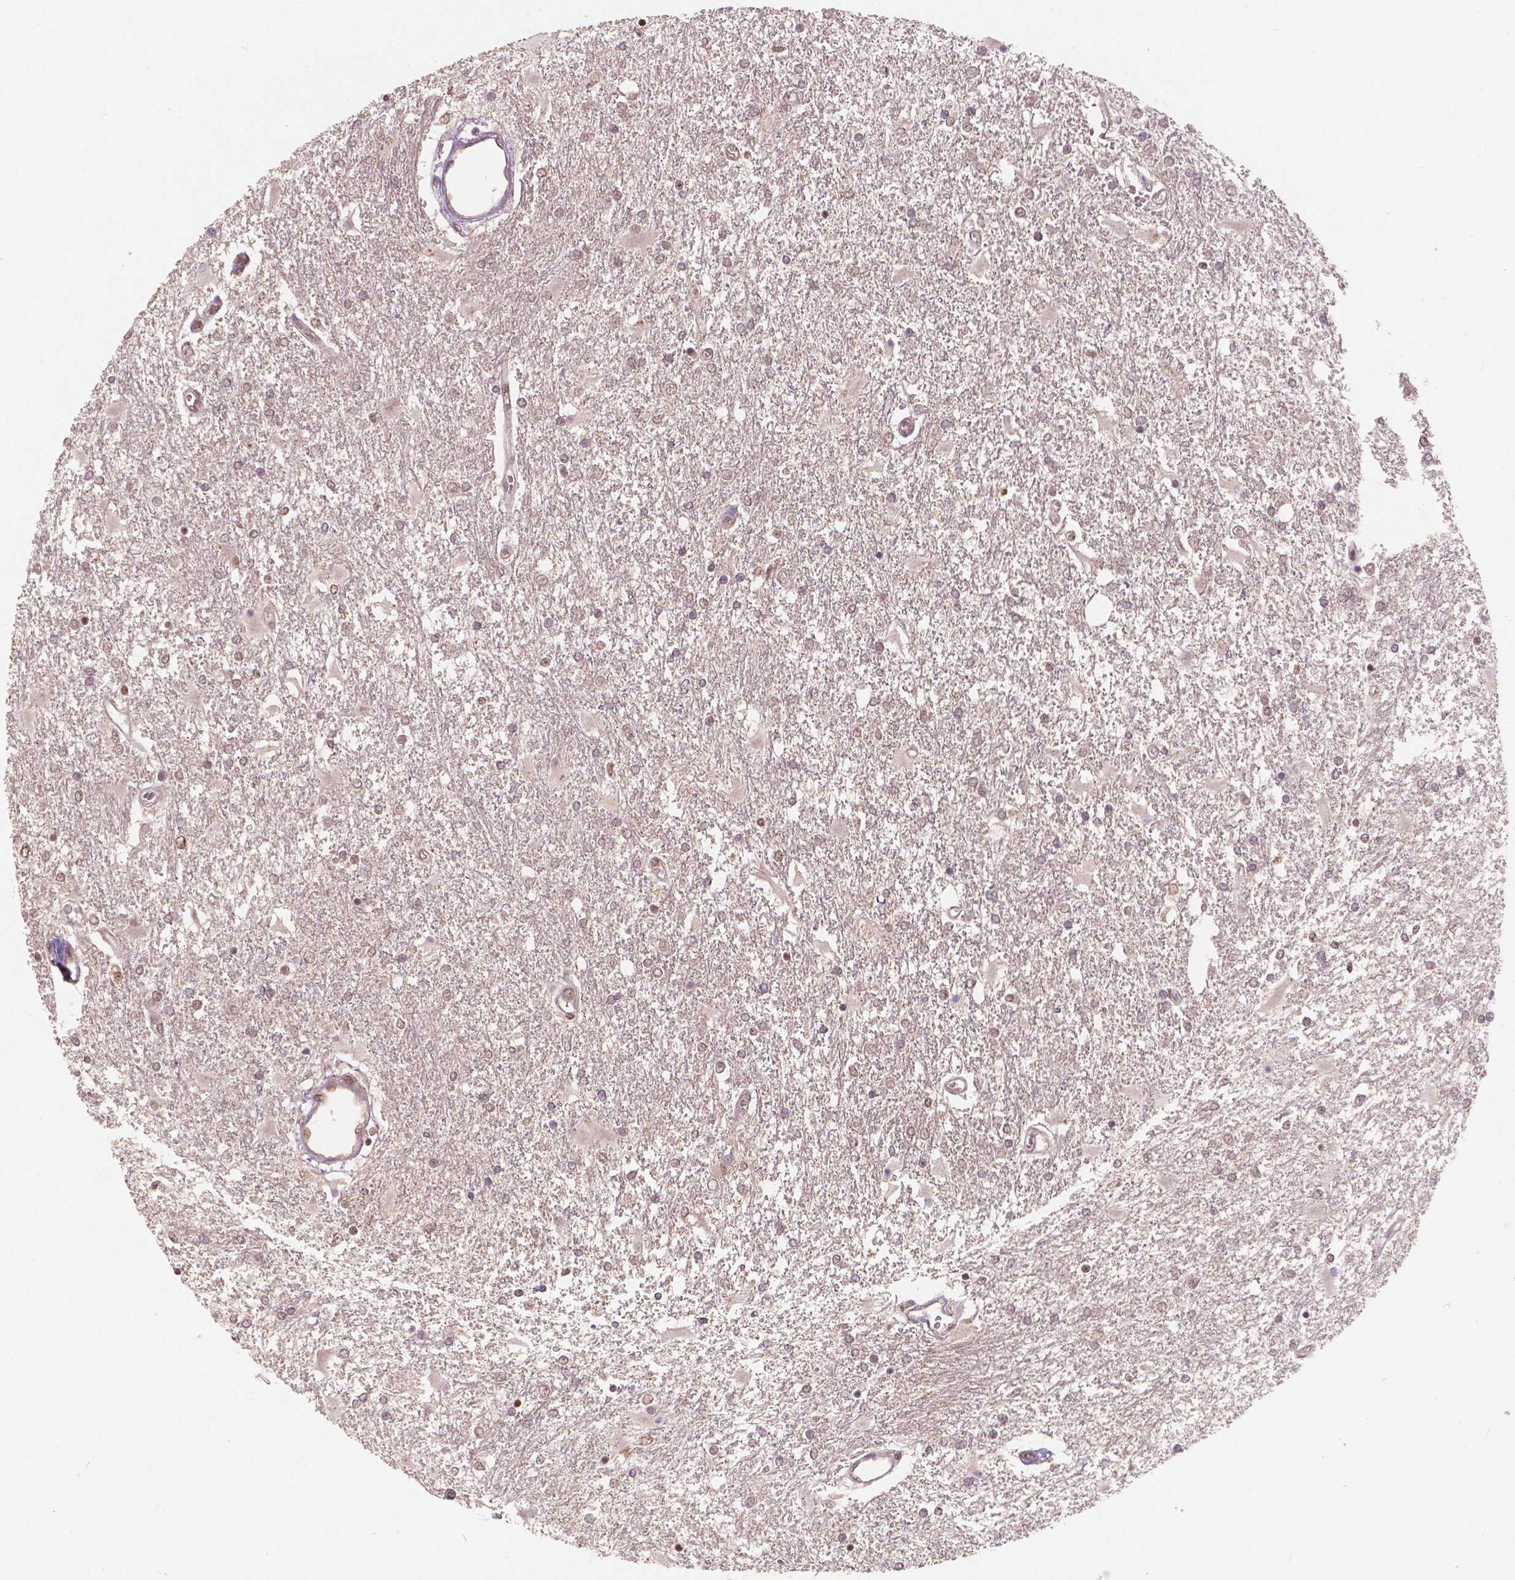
{"staining": {"intensity": "weak", "quantity": "25%-75%", "location": "nuclear"}, "tissue": "glioma", "cell_type": "Tumor cells", "image_type": "cancer", "snomed": [{"axis": "morphology", "description": "Glioma, malignant, High grade"}, {"axis": "topography", "description": "Cerebral cortex"}], "caption": "Immunohistochemical staining of malignant glioma (high-grade) reveals low levels of weak nuclear expression in approximately 25%-75% of tumor cells.", "gene": "NSD2", "patient": {"sex": "male", "age": 79}}